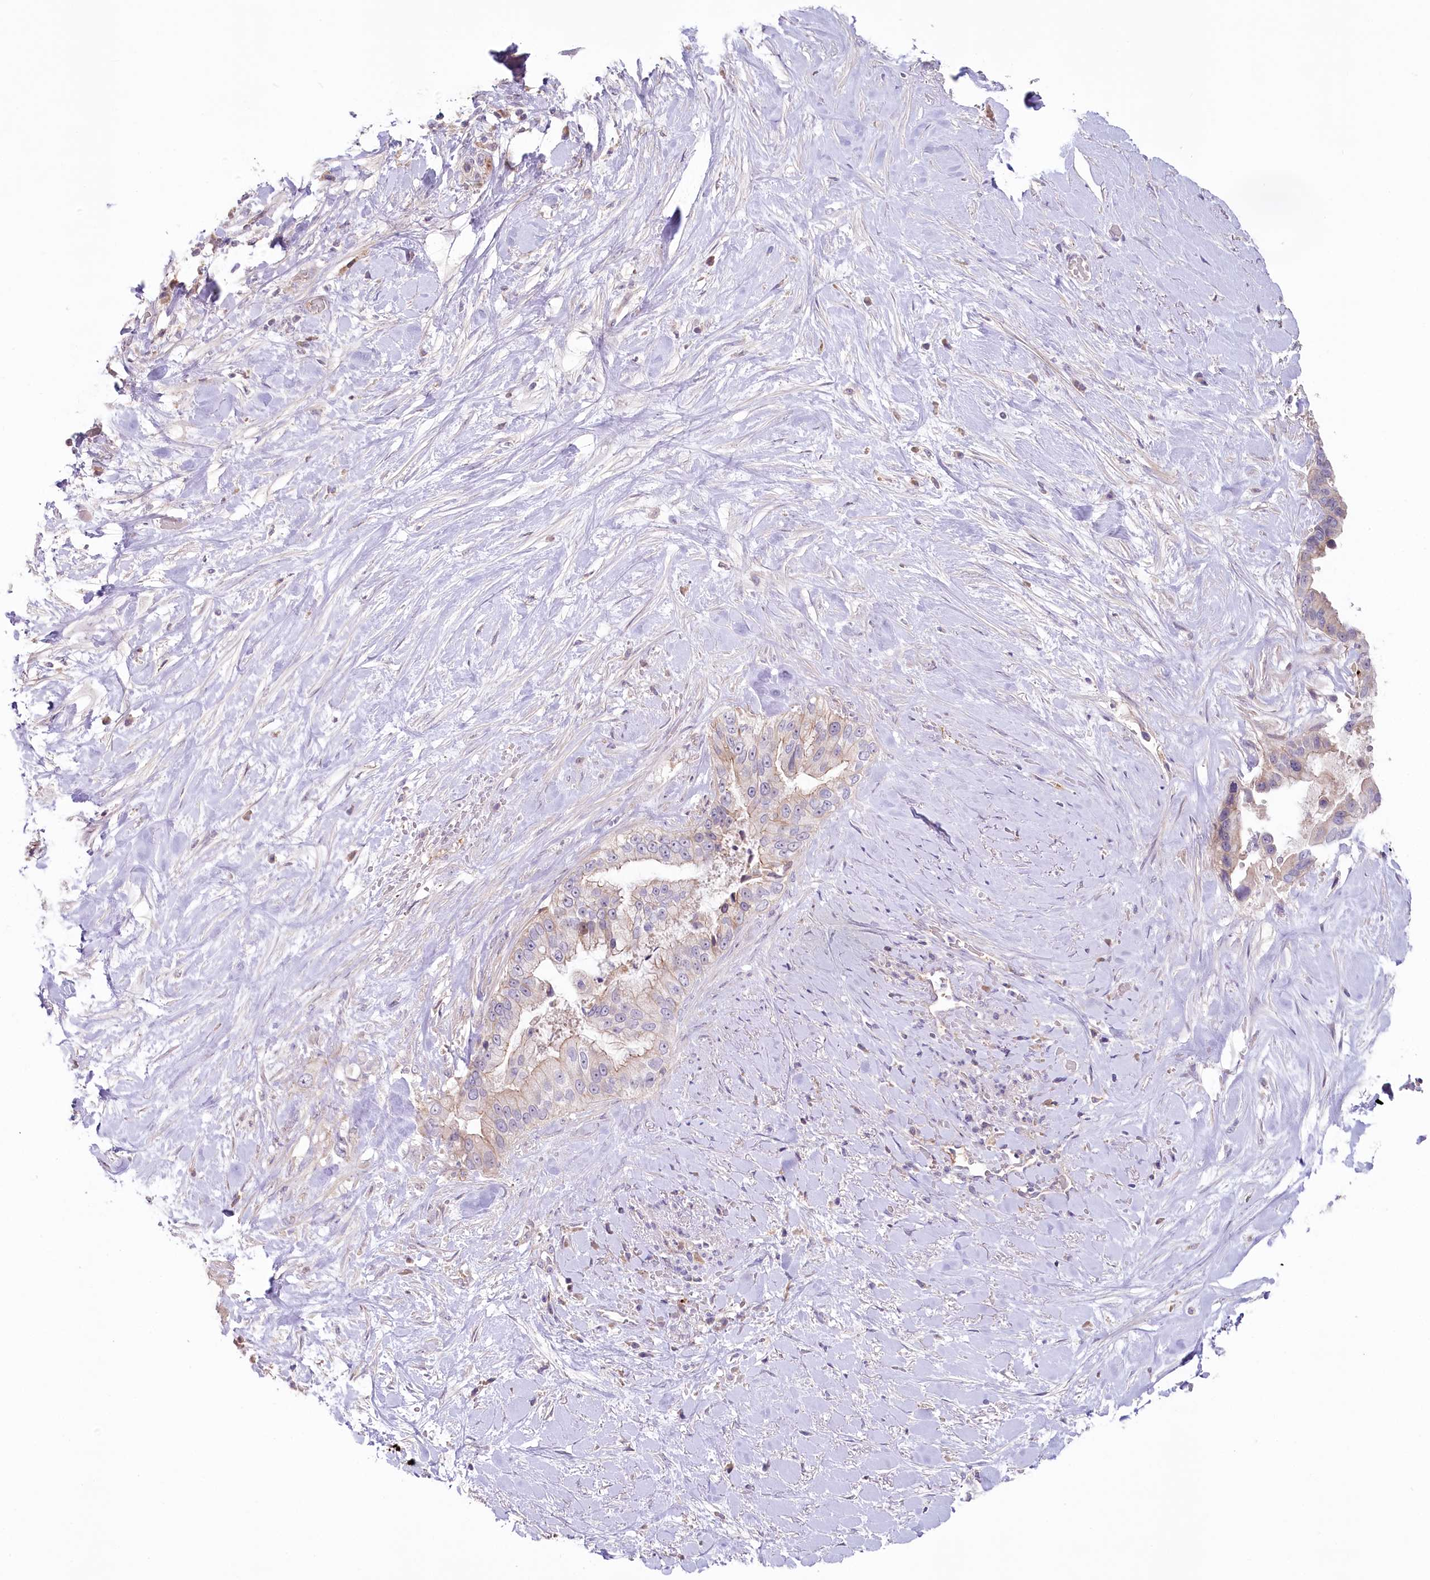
{"staining": {"intensity": "weak", "quantity": "<25%", "location": "cytoplasmic/membranous"}, "tissue": "pancreatic cancer", "cell_type": "Tumor cells", "image_type": "cancer", "snomed": [{"axis": "morphology", "description": "Inflammation, NOS"}, {"axis": "morphology", "description": "Adenocarcinoma, NOS"}, {"axis": "topography", "description": "Pancreas"}], "caption": "Tumor cells show no significant protein staining in adenocarcinoma (pancreatic).", "gene": "SLC6A11", "patient": {"sex": "female", "age": 56}}